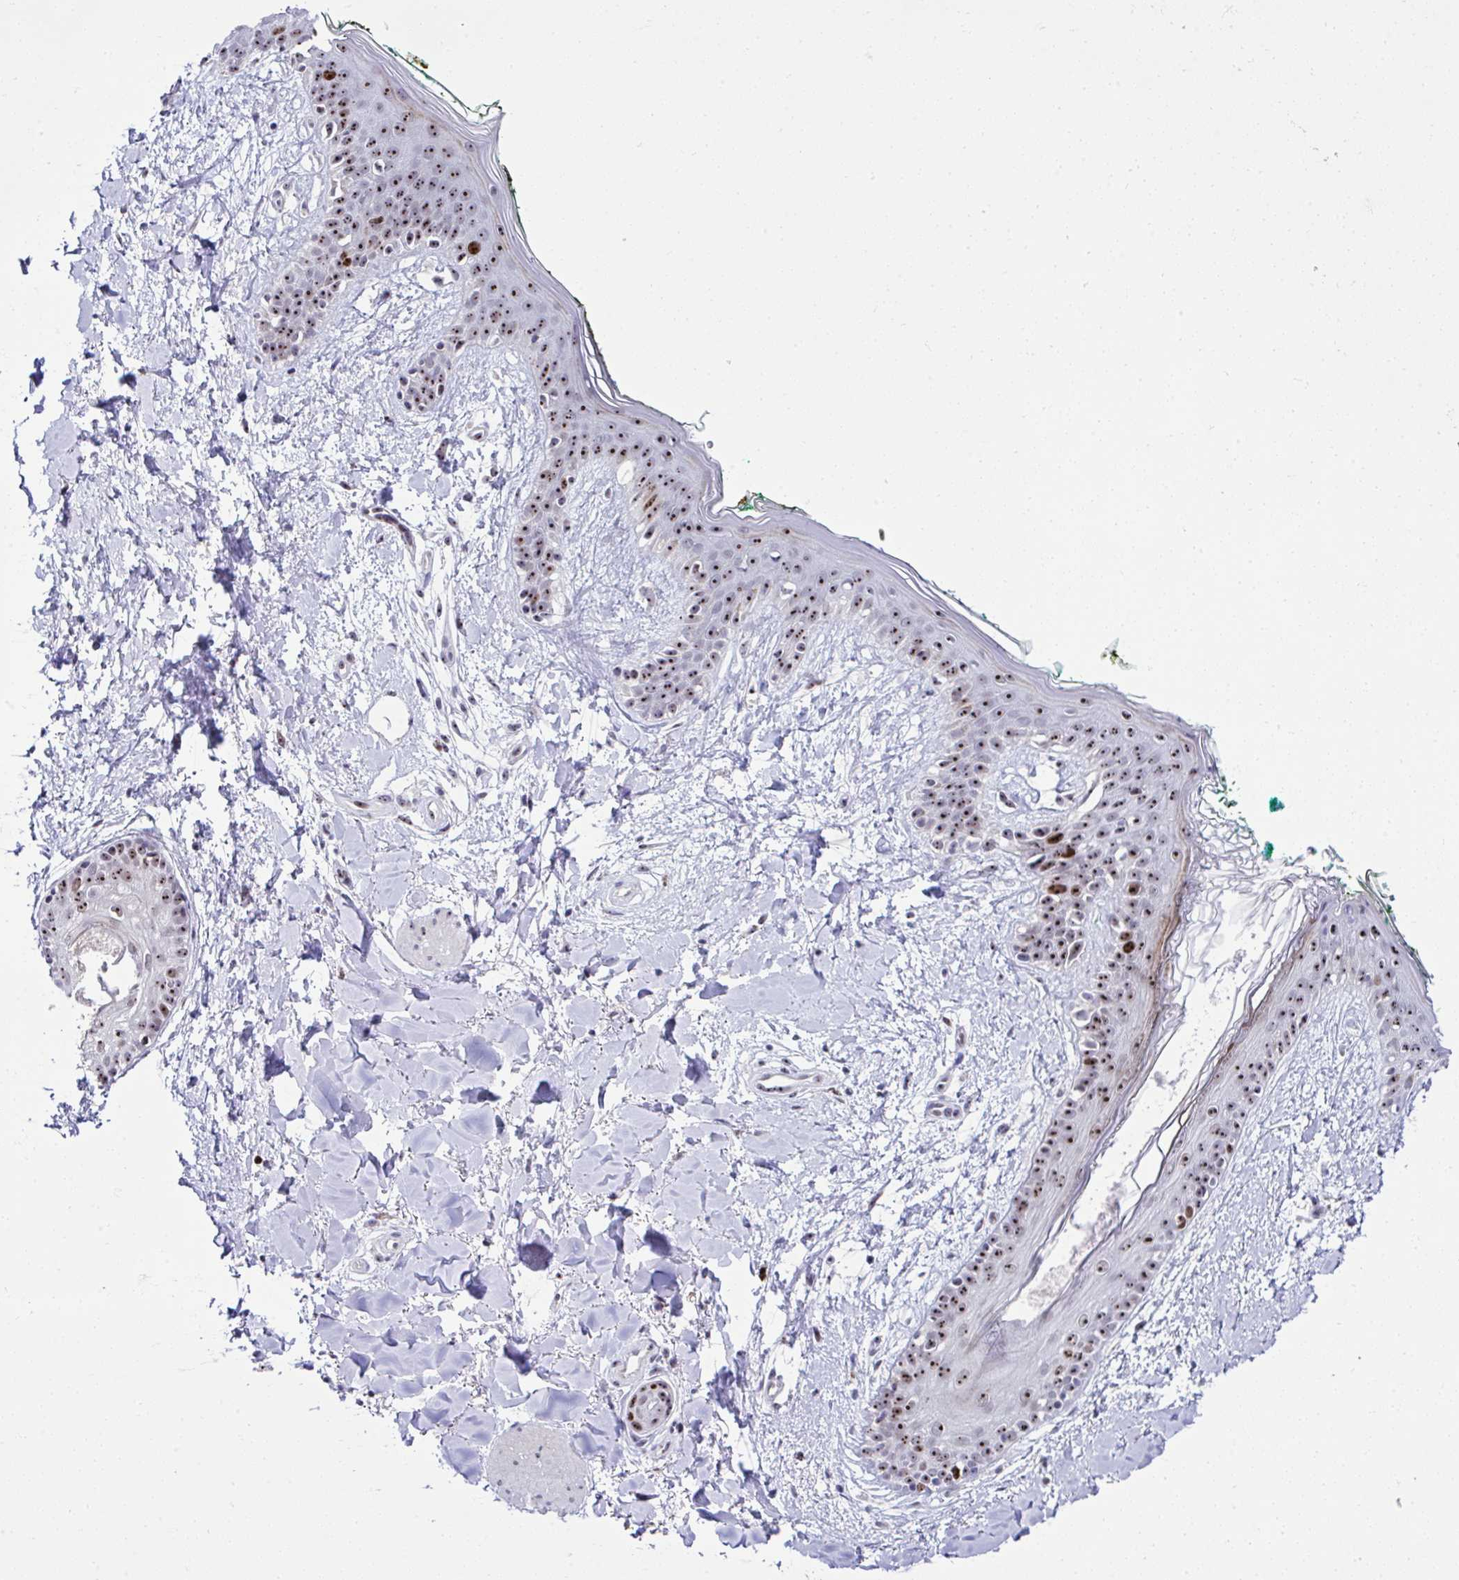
{"staining": {"intensity": "moderate", "quantity": "25%-75%", "location": "nuclear"}, "tissue": "skin", "cell_type": "Fibroblasts", "image_type": "normal", "snomed": [{"axis": "morphology", "description": "Normal tissue, NOS"}, {"axis": "topography", "description": "Skin"}], "caption": "A brown stain highlights moderate nuclear staining of a protein in fibroblasts of benign skin.", "gene": "CEP72", "patient": {"sex": "female", "age": 34}}